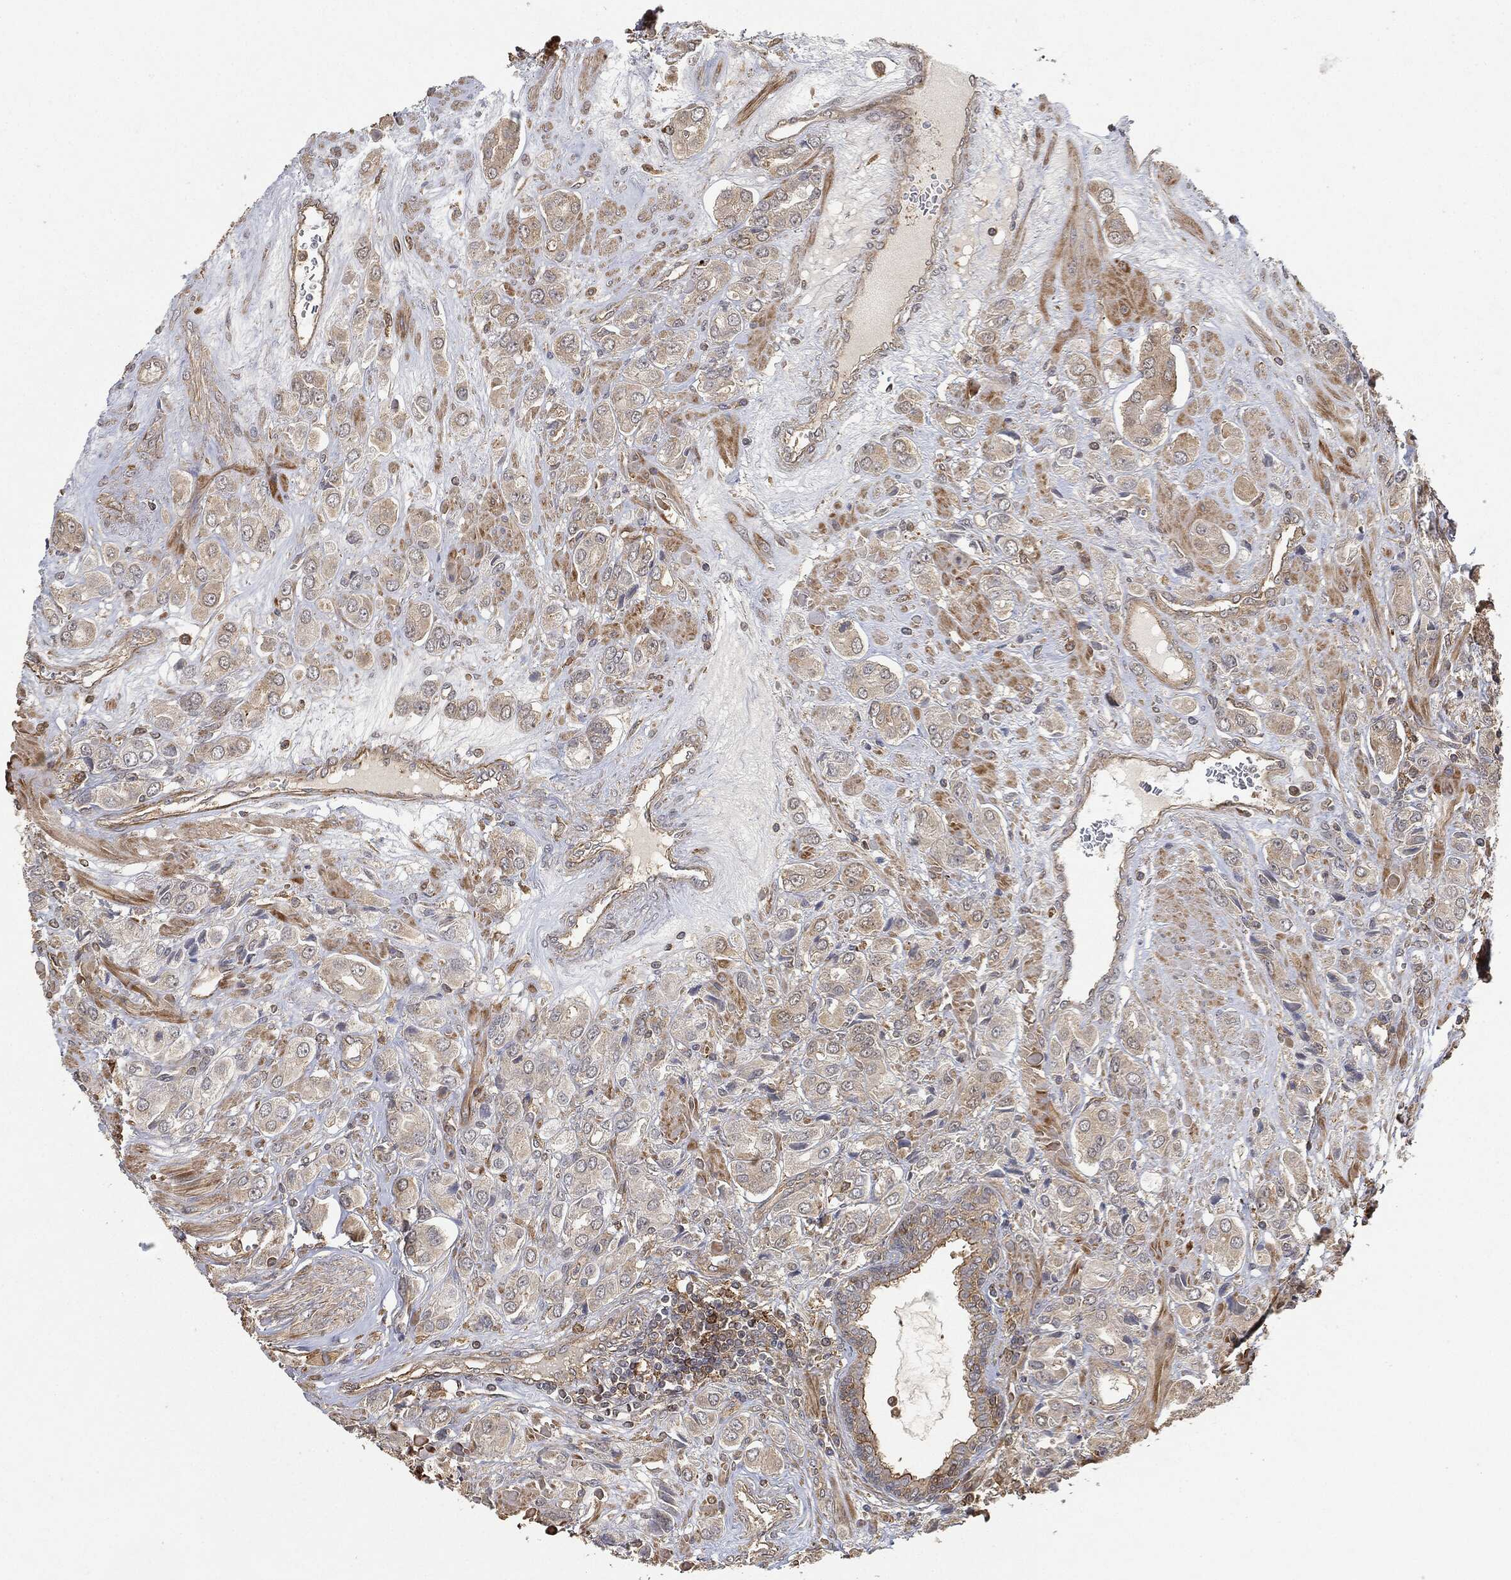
{"staining": {"intensity": "moderate", "quantity": "25%-75%", "location": "cytoplasmic/membranous"}, "tissue": "prostate cancer", "cell_type": "Tumor cells", "image_type": "cancer", "snomed": [{"axis": "morphology", "description": "Adenocarcinoma, NOS"}, {"axis": "topography", "description": "Prostate and seminal vesicle, NOS"}, {"axis": "topography", "description": "Prostate"}], "caption": "Immunohistochemical staining of human prostate adenocarcinoma shows medium levels of moderate cytoplasmic/membranous staining in about 25%-75% of tumor cells.", "gene": "TPT1", "patient": {"sex": "male", "age": 69}}